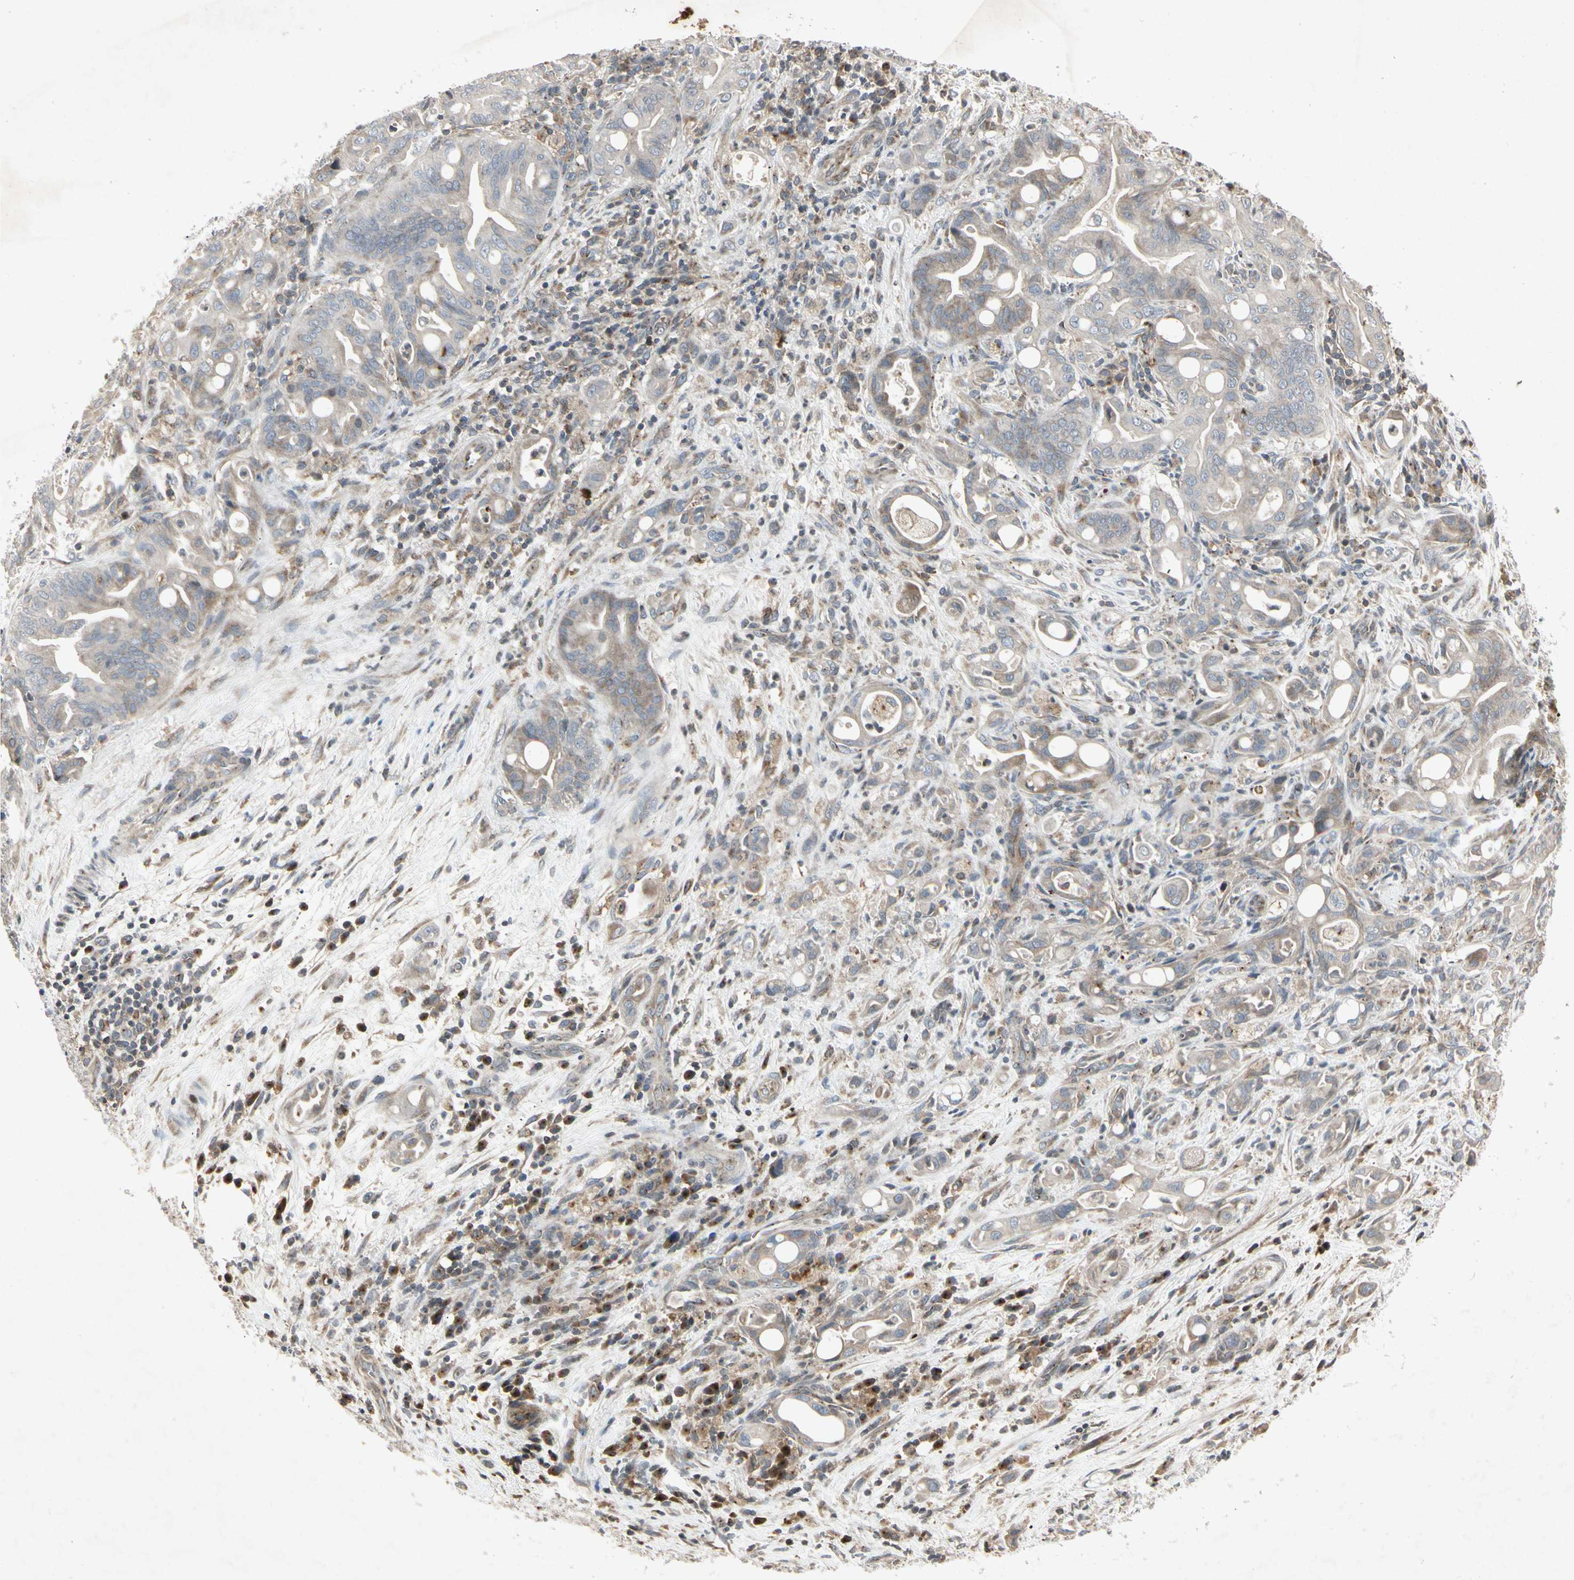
{"staining": {"intensity": "weak", "quantity": "25%-75%", "location": "cytoplasmic/membranous"}, "tissue": "liver cancer", "cell_type": "Tumor cells", "image_type": "cancer", "snomed": [{"axis": "morphology", "description": "Cholangiocarcinoma"}, {"axis": "topography", "description": "Liver"}], "caption": "High-magnification brightfield microscopy of cholangiocarcinoma (liver) stained with DAB (brown) and counterstained with hematoxylin (blue). tumor cells exhibit weak cytoplasmic/membranous staining is appreciated in approximately25%-75% of cells.", "gene": "TEK", "patient": {"sex": "female", "age": 68}}